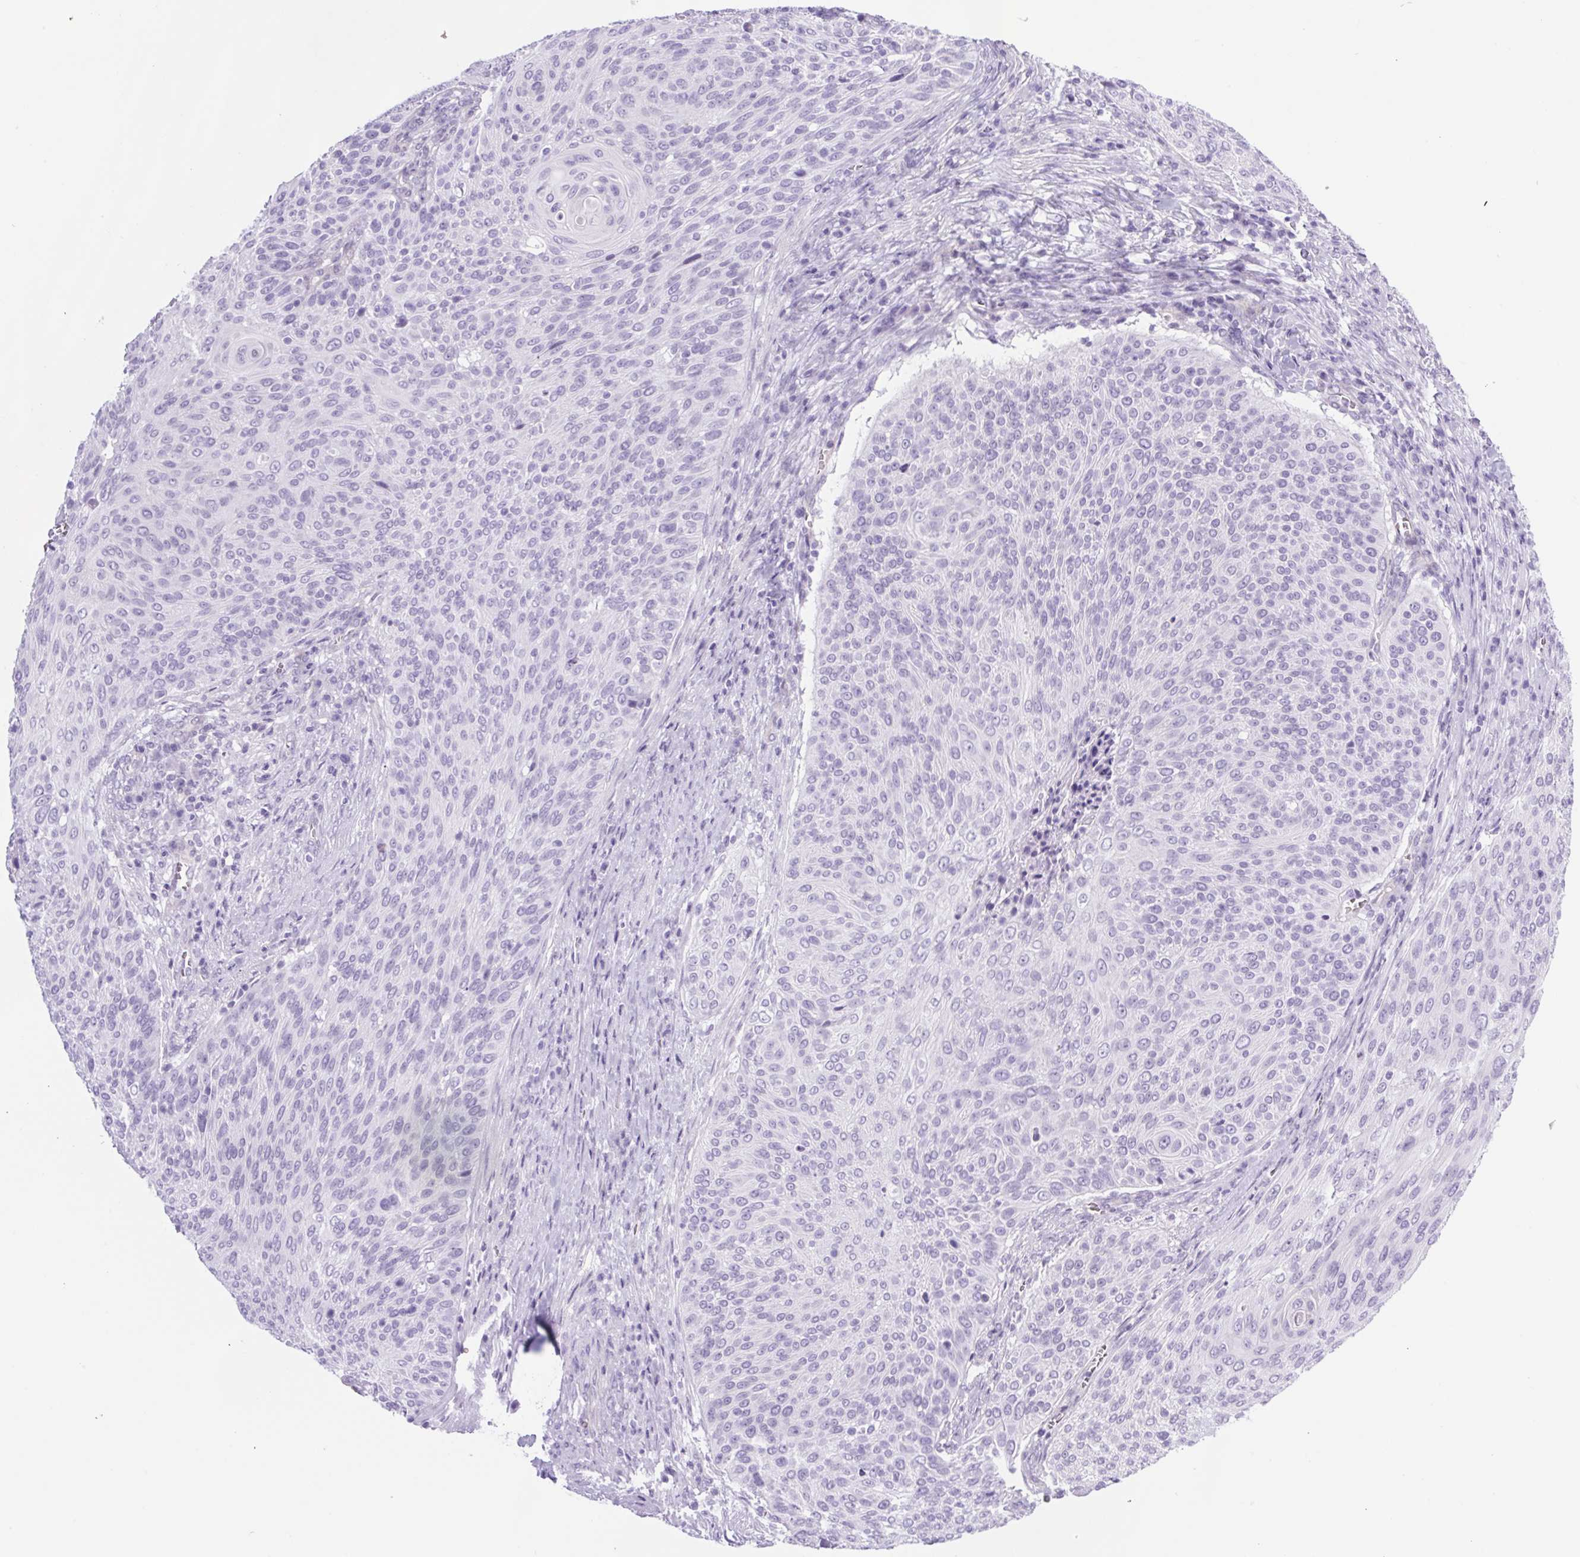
{"staining": {"intensity": "negative", "quantity": "none", "location": "none"}, "tissue": "cervical cancer", "cell_type": "Tumor cells", "image_type": "cancer", "snomed": [{"axis": "morphology", "description": "Squamous cell carcinoma, NOS"}, {"axis": "topography", "description": "Cervix"}], "caption": "Tumor cells show no significant protein positivity in cervical cancer (squamous cell carcinoma).", "gene": "SPACA5B", "patient": {"sex": "female", "age": 31}}